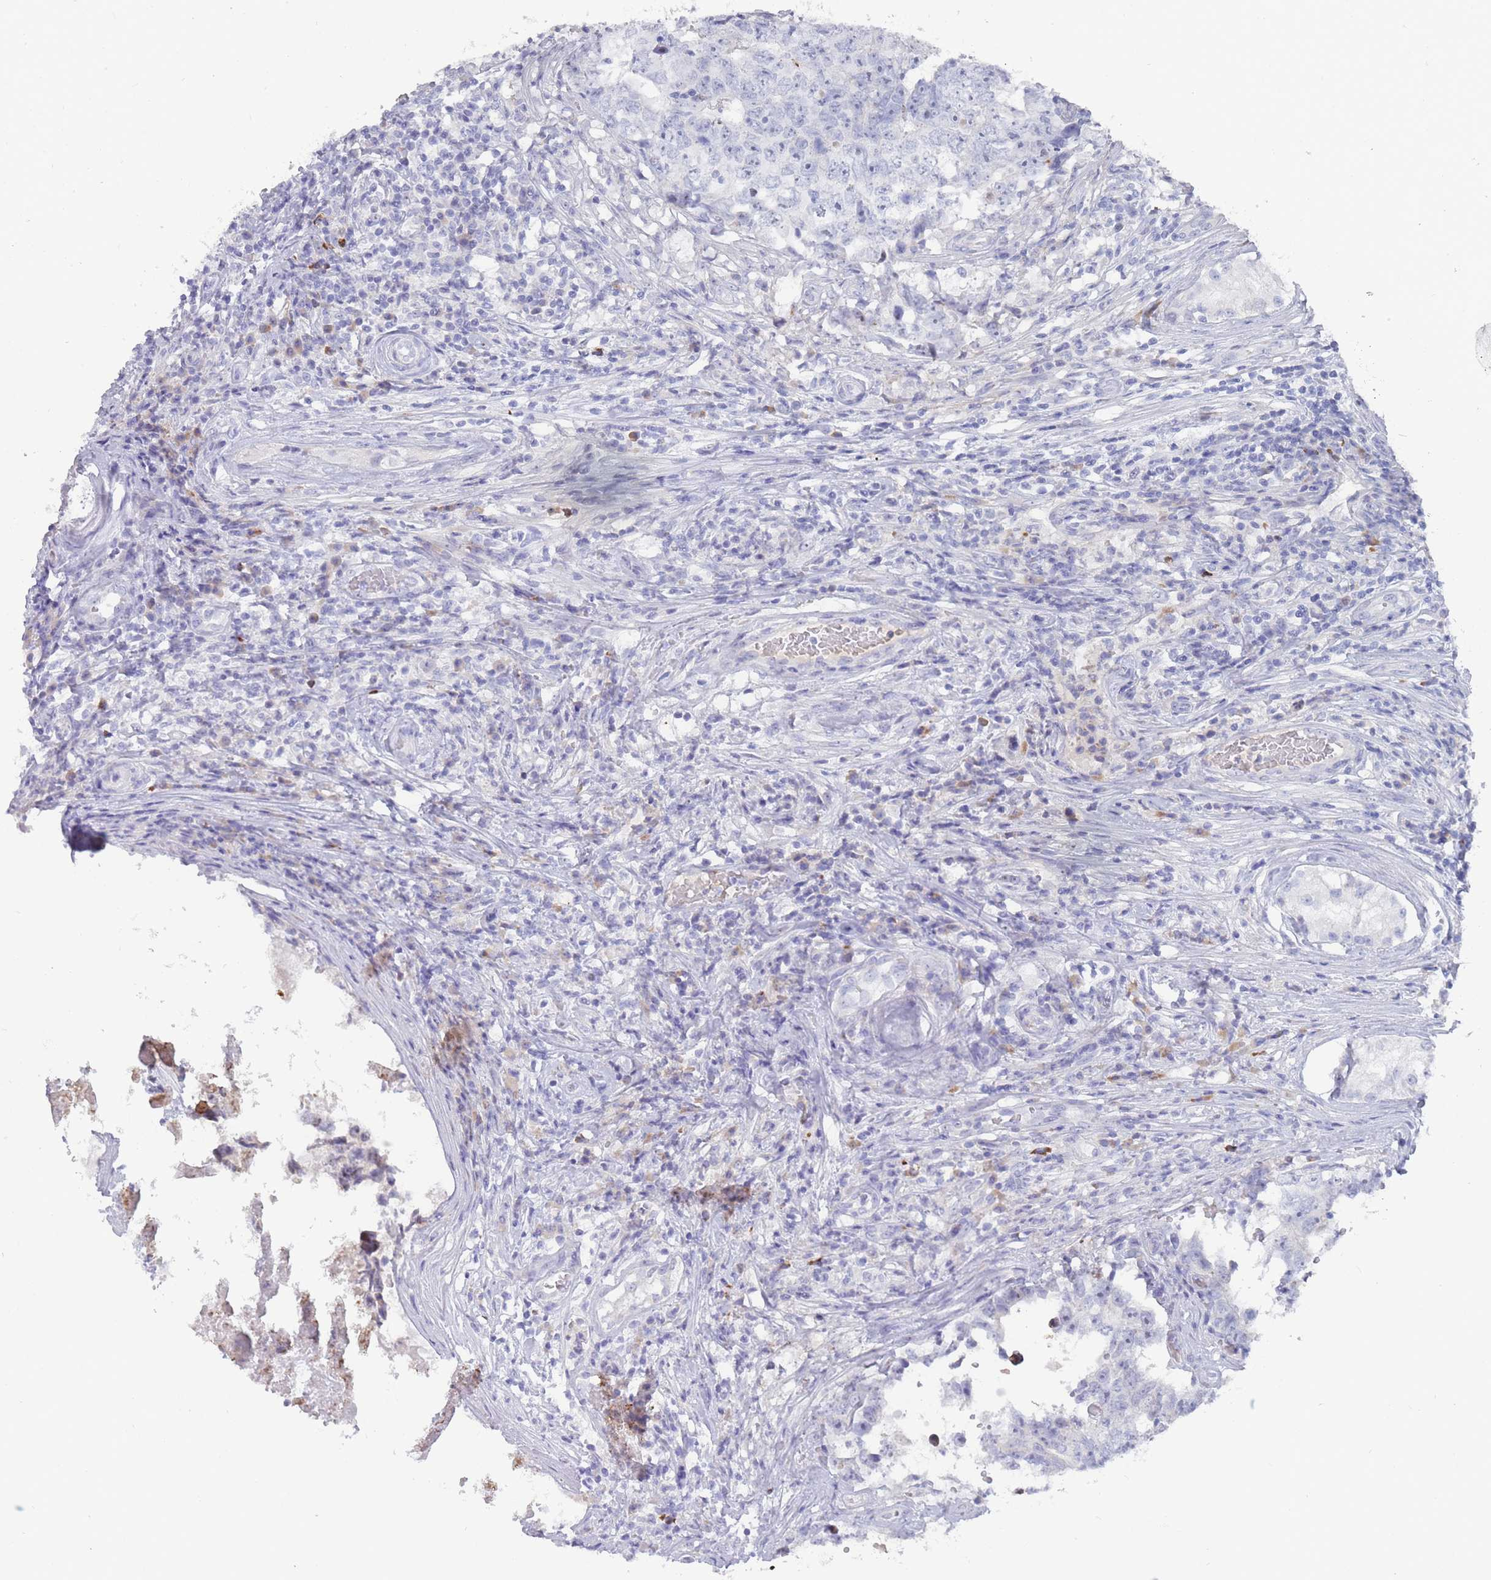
{"staining": {"intensity": "negative", "quantity": "none", "location": "none"}, "tissue": "testis cancer", "cell_type": "Tumor cells", "image_type": "cancer", "snomed": [{"axis": "morphology", "description": "Normal tissue, NOS"}, {"axis": "morphology", "description": "Carcinoma, Embryonal, NOS"}, {"axis": "topography", "description": "Testis"}, {"axis": "topography", "description": "Epididymis"}], "caption": "High power microscopy image of an immunohistochemistry (IHC) histopathology image of testis embryonal carcinoma, revealing no significant positivity in tumor cells.", "gene": "ST8SIA5", "patient": {"sex": "male", "age": 25}}